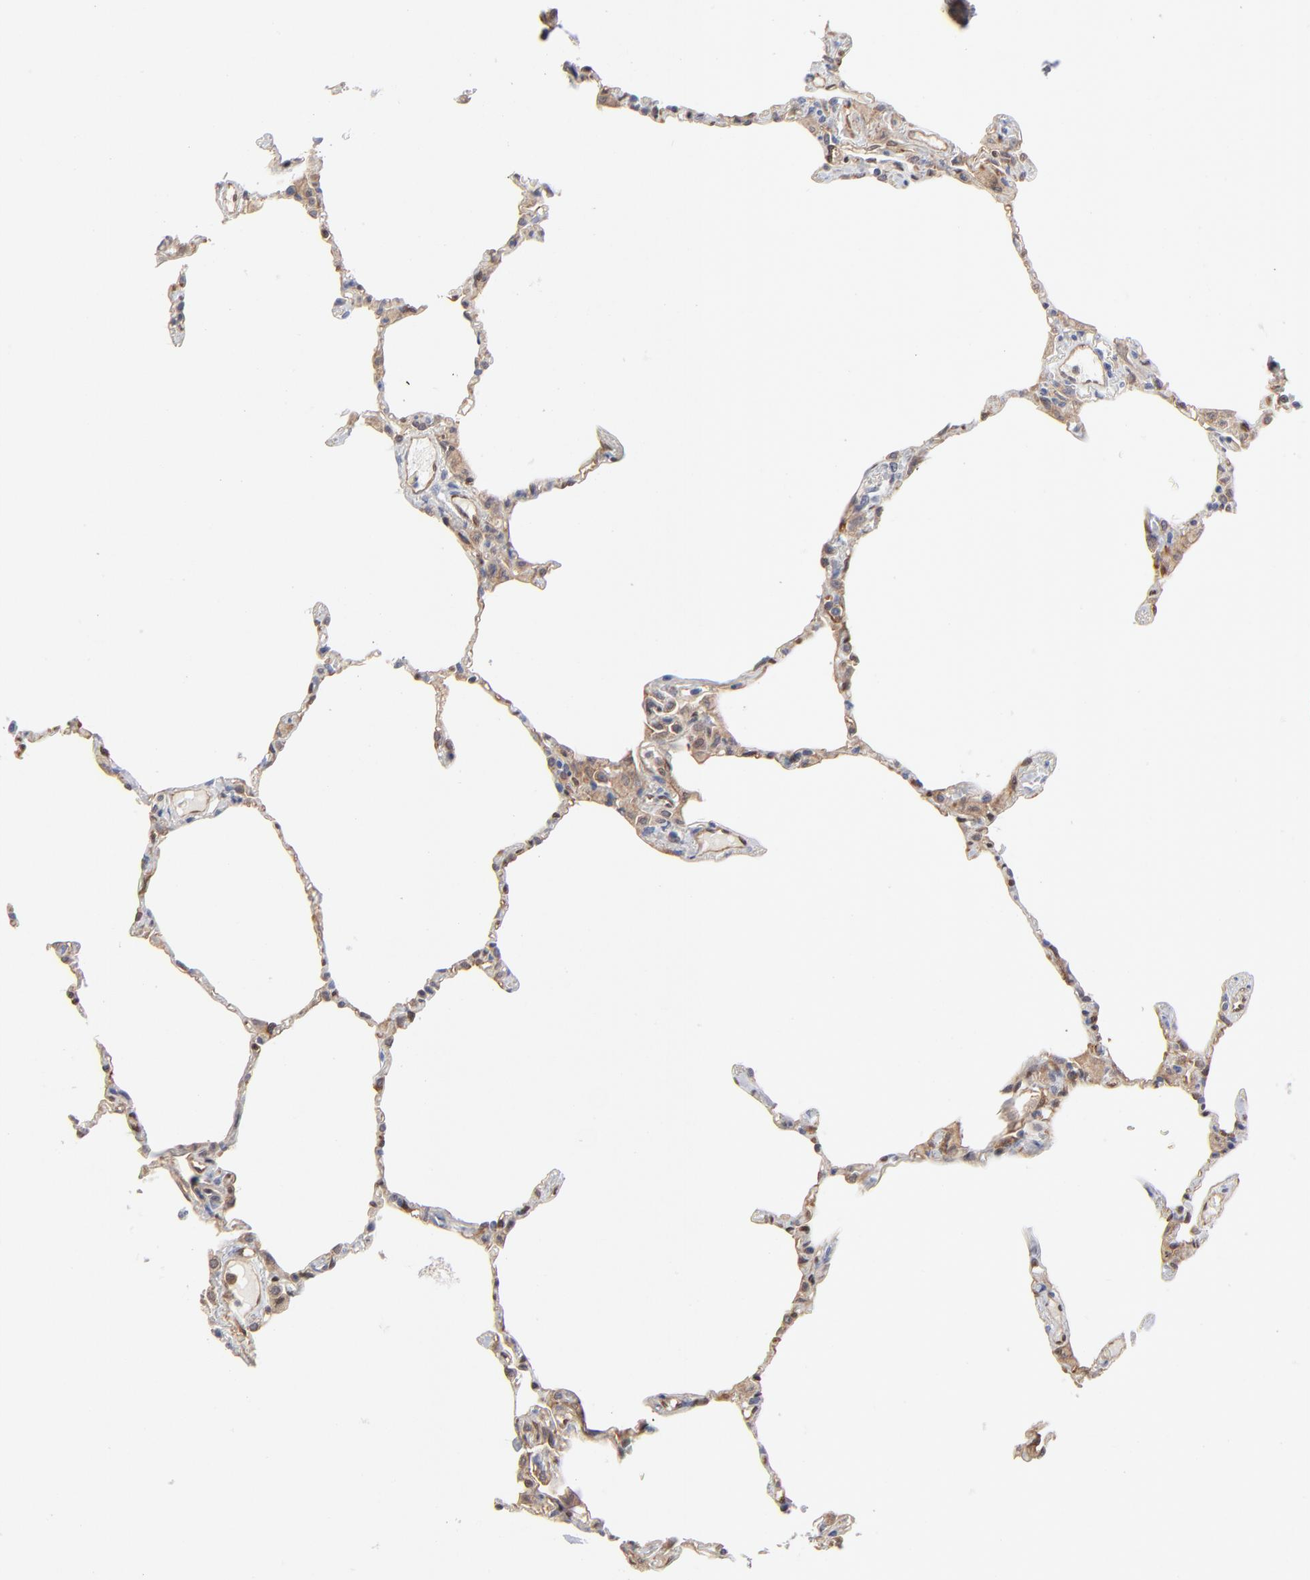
{"staining": {"intensity": "weak", "quantity": ">75%", "location": "cytoplasmic/membranous"}, "tissue": "lung", "cell_type": "Alveolar cells", "image_type": "normal", "snomed": [{"axis": "morphology", "description": "Normal tissue, NOS"}, {"axis": "topography", "description": "Lung"}], "caption": "Protein staining of unremarkable lung demonstrates weak cytoplasmic/membranous expression in approximately >75% of alveolar cells.", "gene": "ARRB1", "patient": {"sex": "female", "age": 49}}